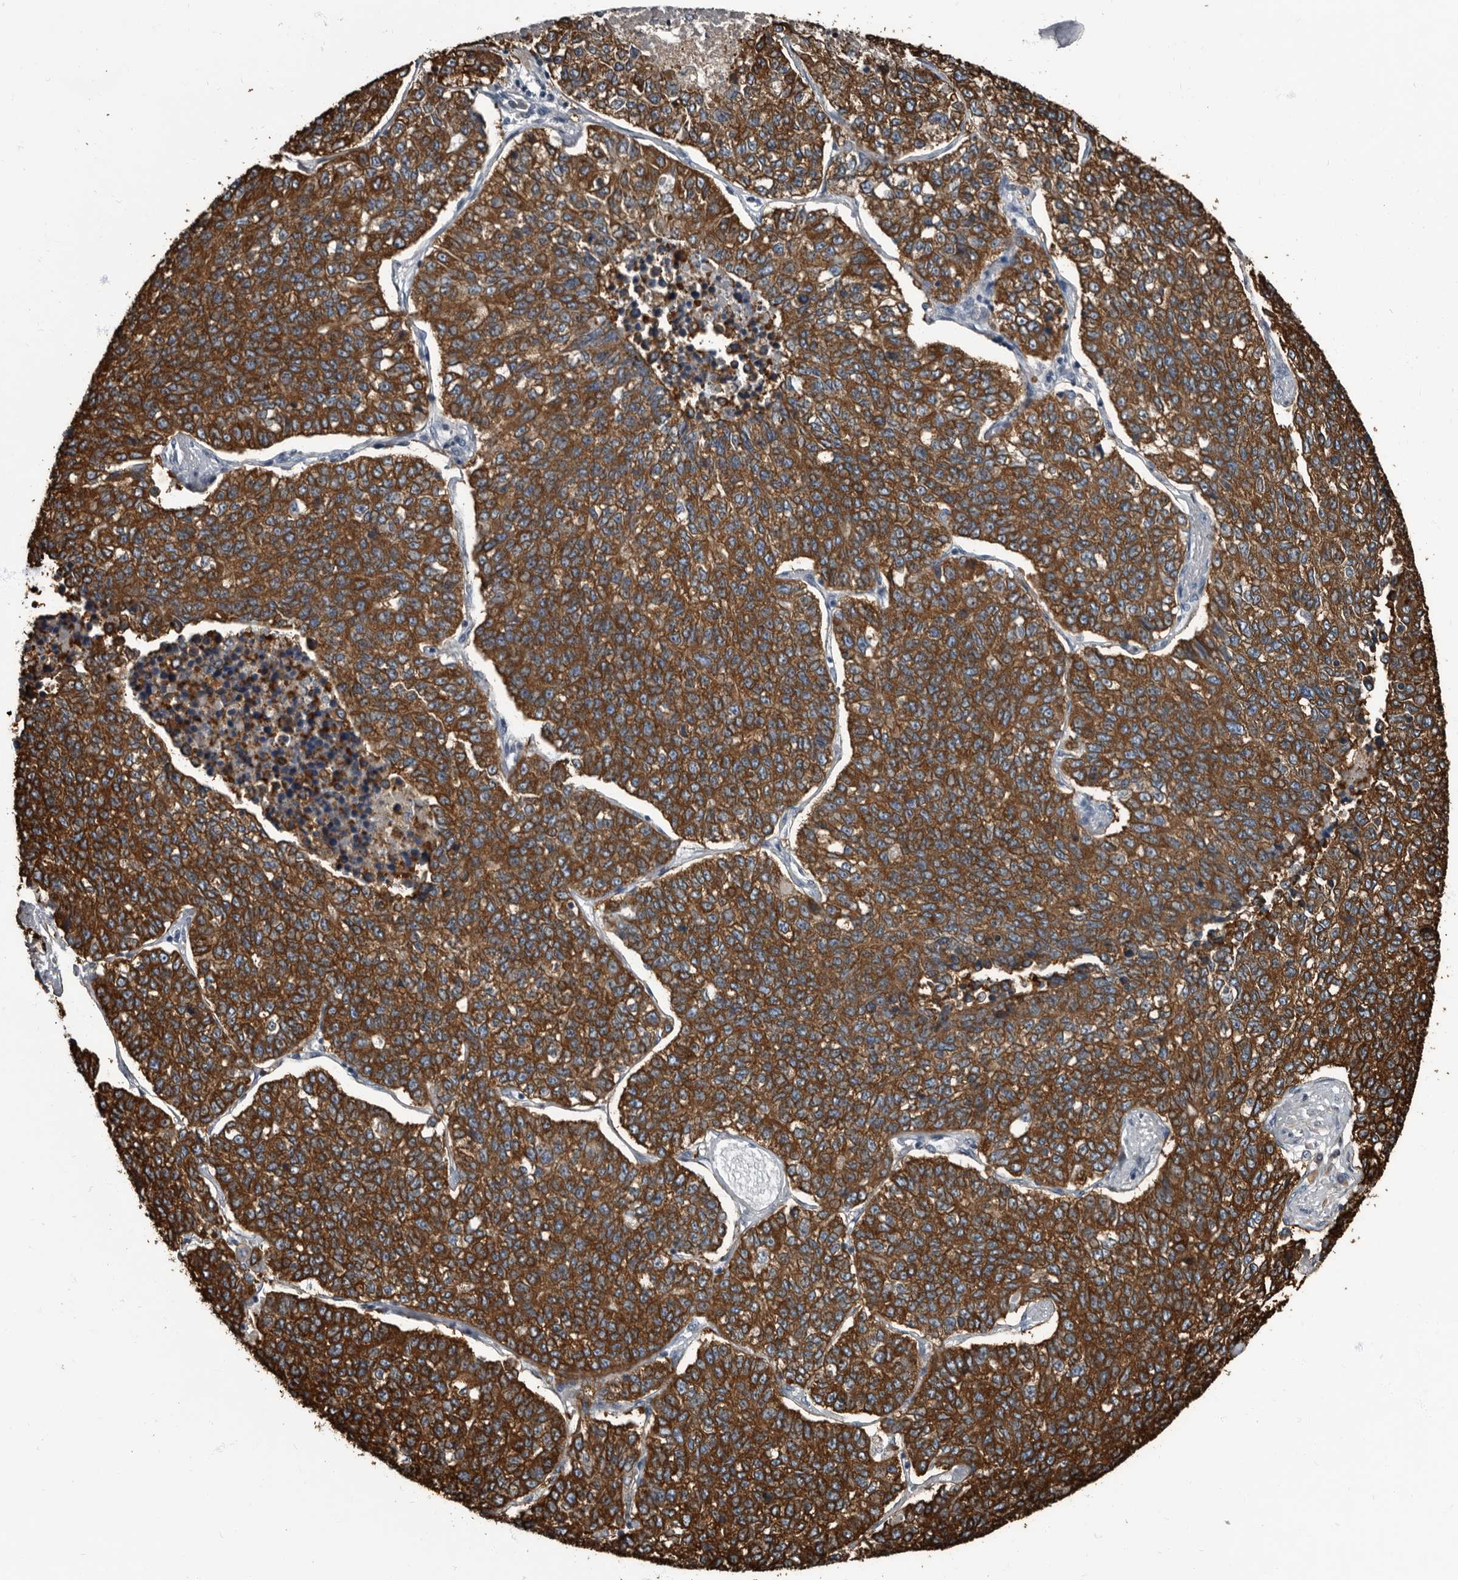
{"staining": {"intensity": "strong", "quantity": ">75%", "location": "cytoplasmic/membranous"}, "tissue": "lung cancer", "cell_type": "Tumor cells", "image_type": "cancer", "snomed": [{"axis": "morphology", "description": "Adenocarcinoma, NOS"}, {"axis": "topography", "description": "Lung"}], "caption": "Protein expression analysis of adenocarcinoma (lung) exhibits strong cytoplasmic/membranous positivity in about >75% of tumor cells.", "gene": "TPD52L1", "patient": {"sex": "male", "age": 49}}